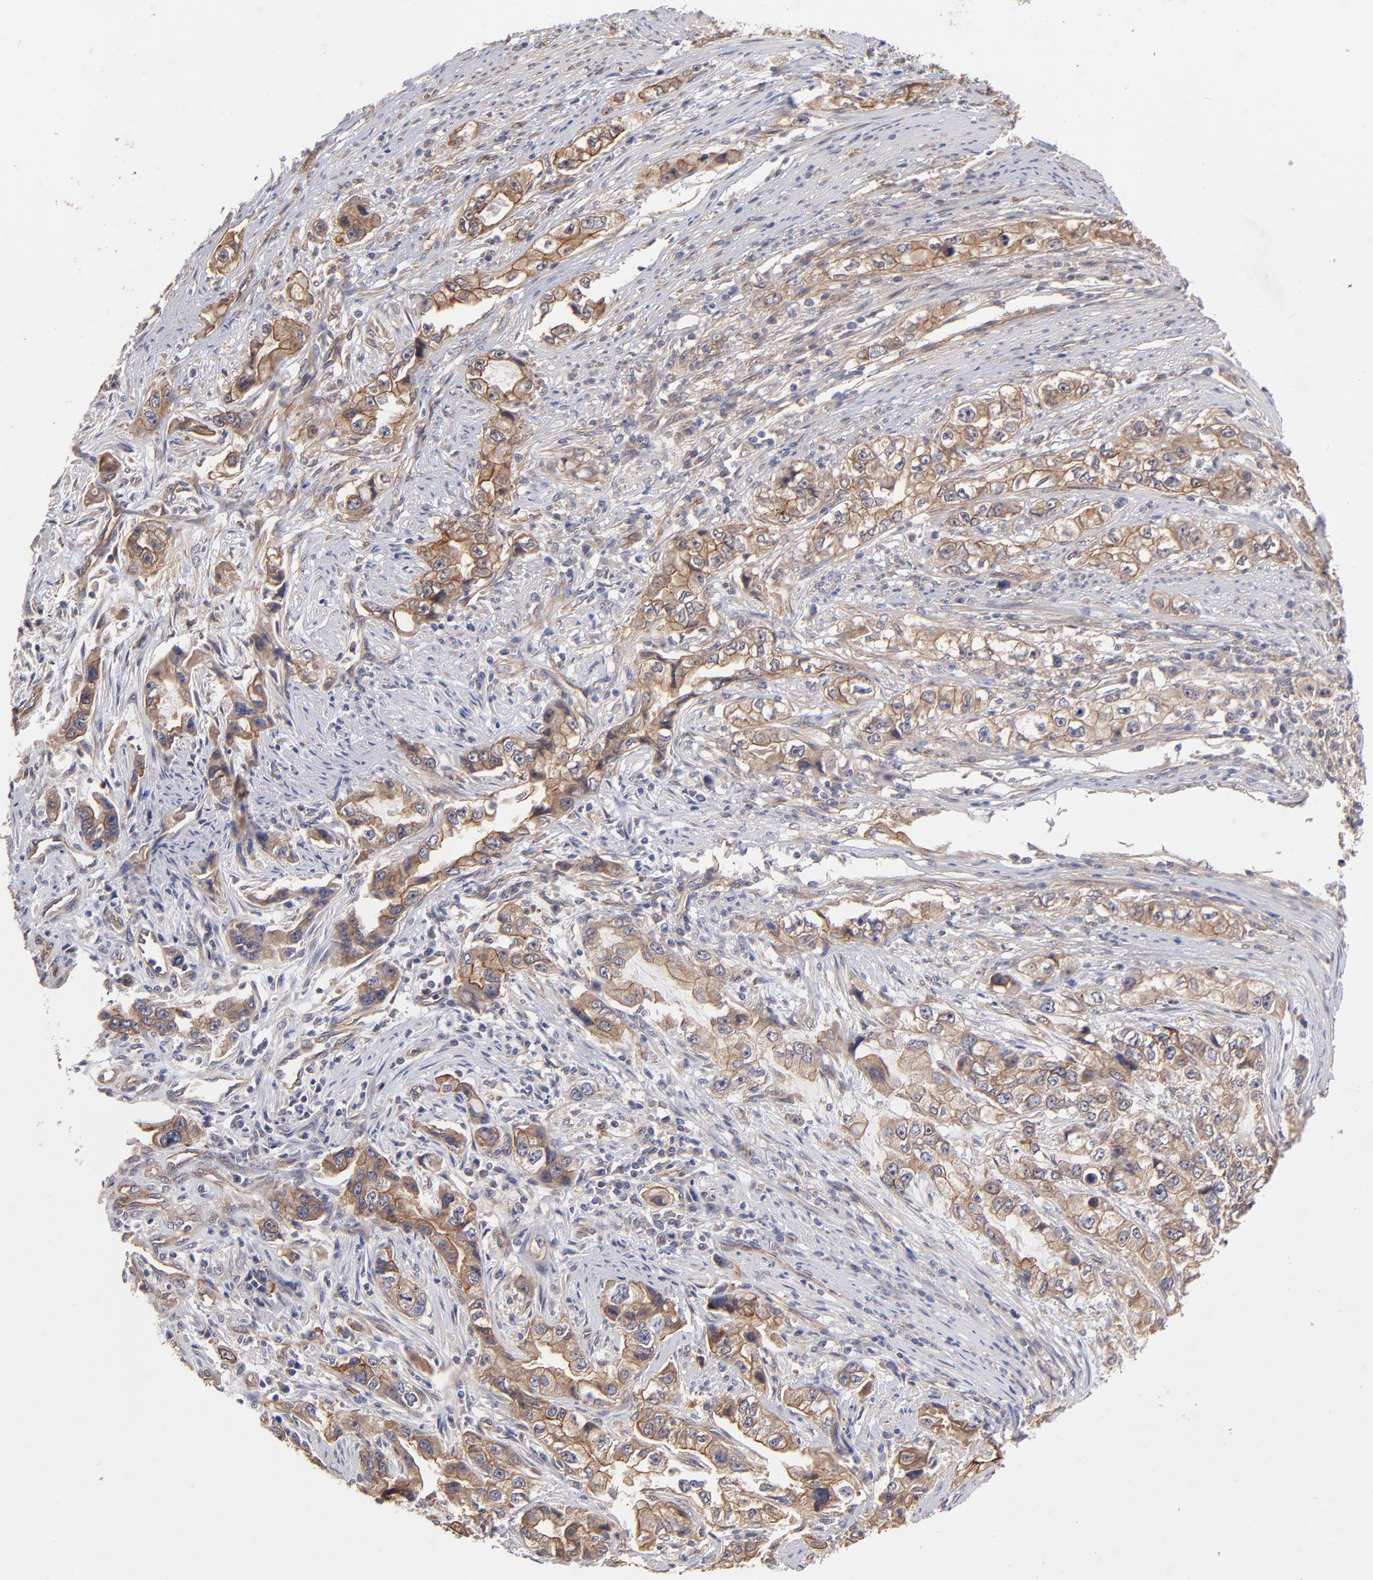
{"staining": {"intensity": "strong", "quantity": ">75%", "location": "cytoplasmic/membranous"}, "tissue": "stomach cancer", "cell_type": "Tumor cells", "image_type": "cancer", "snomed": [{"axis": "morphology", "description": "Adenocarcinoma, NOS"}, {"axis": "topography", "description": "Stomach, lower"}], "caption": "Brown immunohistochemical staining in human adenocarcinoma (stomach) demonstrates strong cytoplasmic/membranous expression in about >75% of tumor cells.", "gene": "STAP2", "patient": {"sex": "female", "age": 93}}